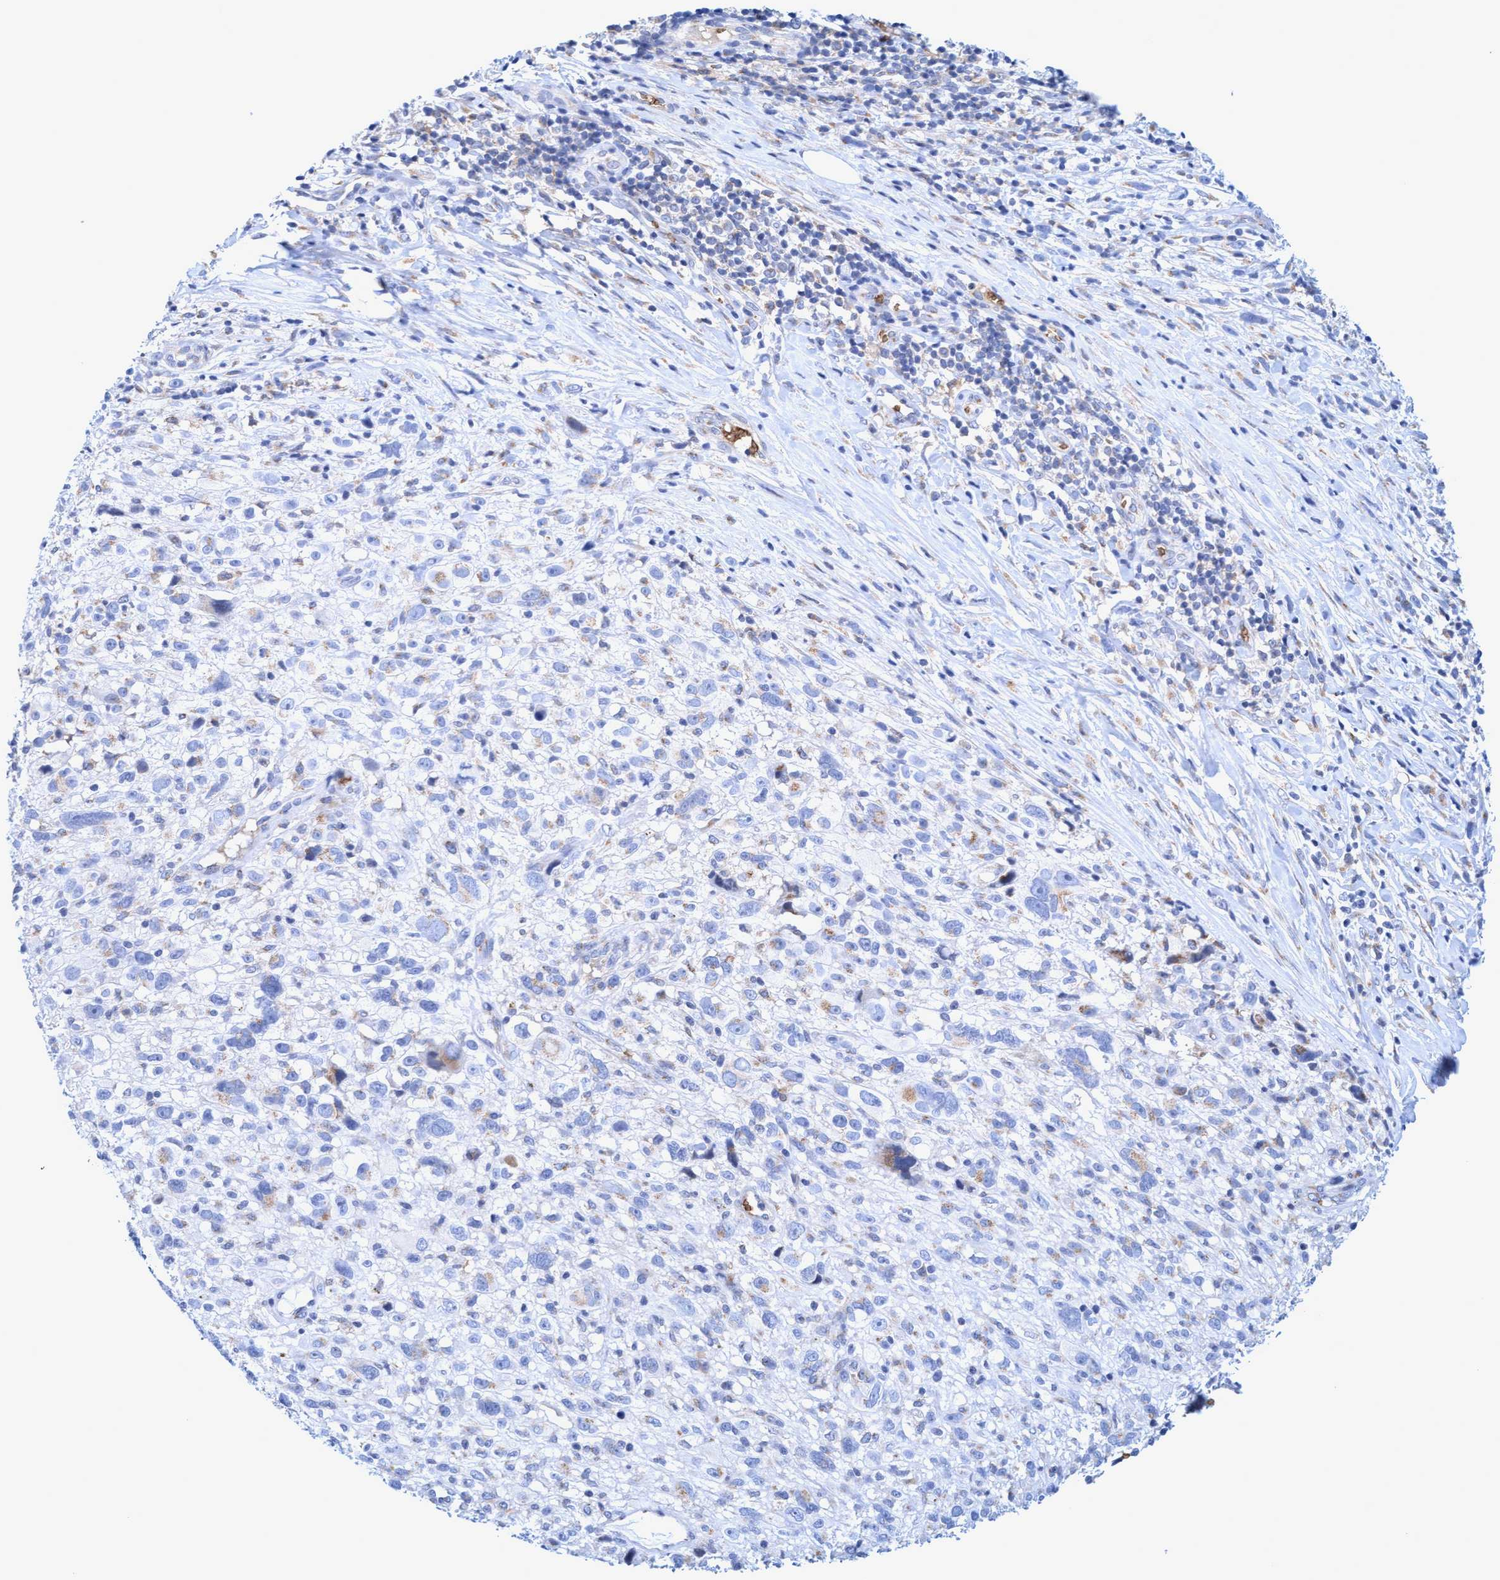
{"staining": {"intensity": "negative", "quantity": "none", "location": "none"}, "tissue": "melanoma", "cell_type": "Tumor cells", "image_type": "cancer", "snomed": [{"axis": "morphology", "description": "Malignant melanoma, NOS"}, {"axis": "topography", "description": "Skin"}], "caption": "Human melanoma stained for a protein using IHC shows no staining in tumor cells.", "gene": "SPEM2", "patient": {"sex": "female", "age": 55}}